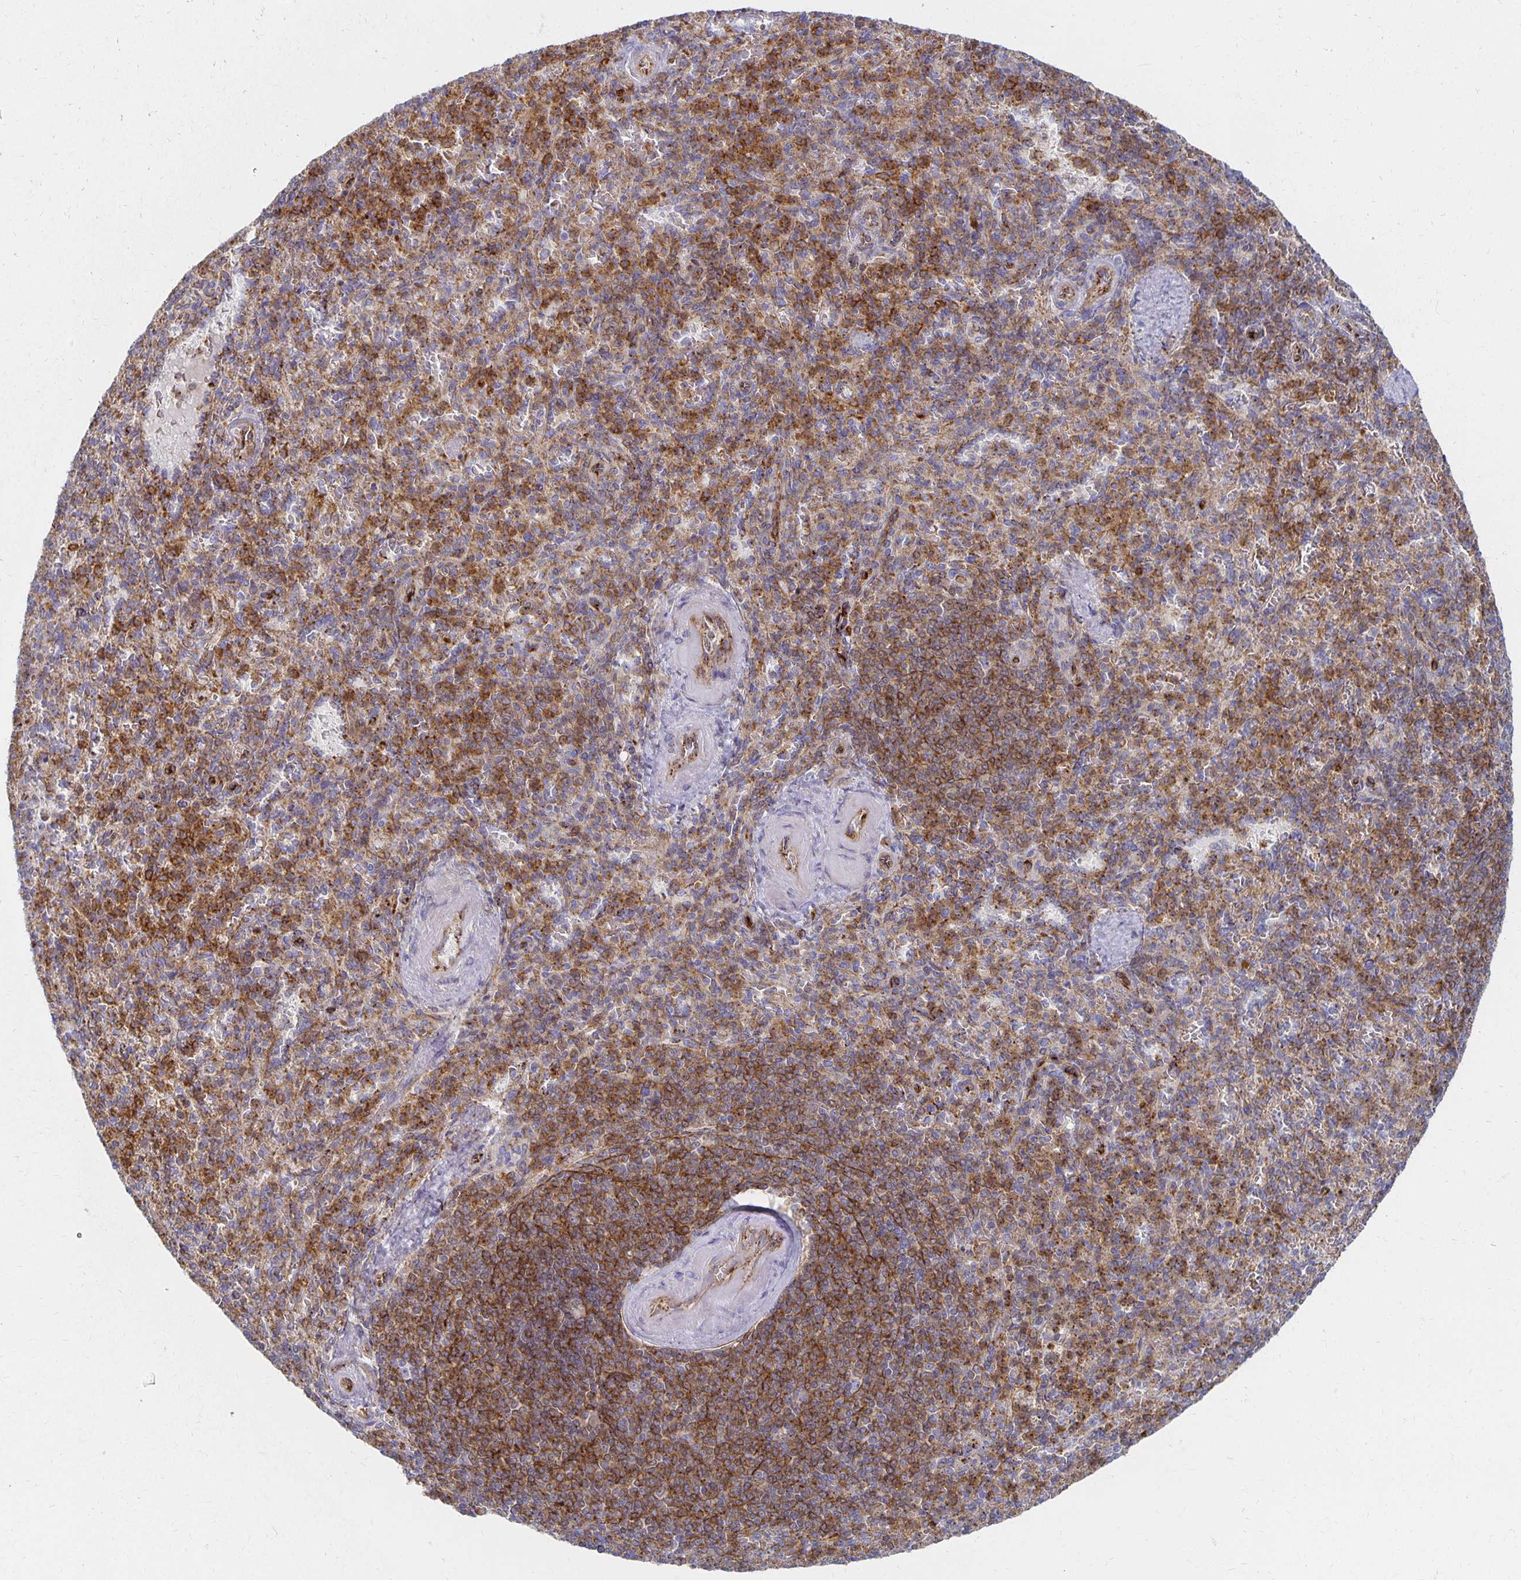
{"staining": {"intensity": "strong", "quantity": "25%-75%", "location": "cytoplasmic/membranous"}, "tissue": "spleen", "cell_type": "Cells in red pulp", "image_type": "normal", "snomed": [{"axis": "morphology", "description": "Normal tissue, NOS"}, {"axis": "topography", "description": "Spleen"}], "caption": "DAB immunohistochemical staining of benign spleen shows strong cytoplasmic/membranous protein positivity in about 25%-75% of cells in red pulp. (DAB (3,3'-diaminobenzidine) IHC with brightfield microscopy, high magnification).", "gene": "TAAR1", "patient": {"sex": "female", "age": 74}}